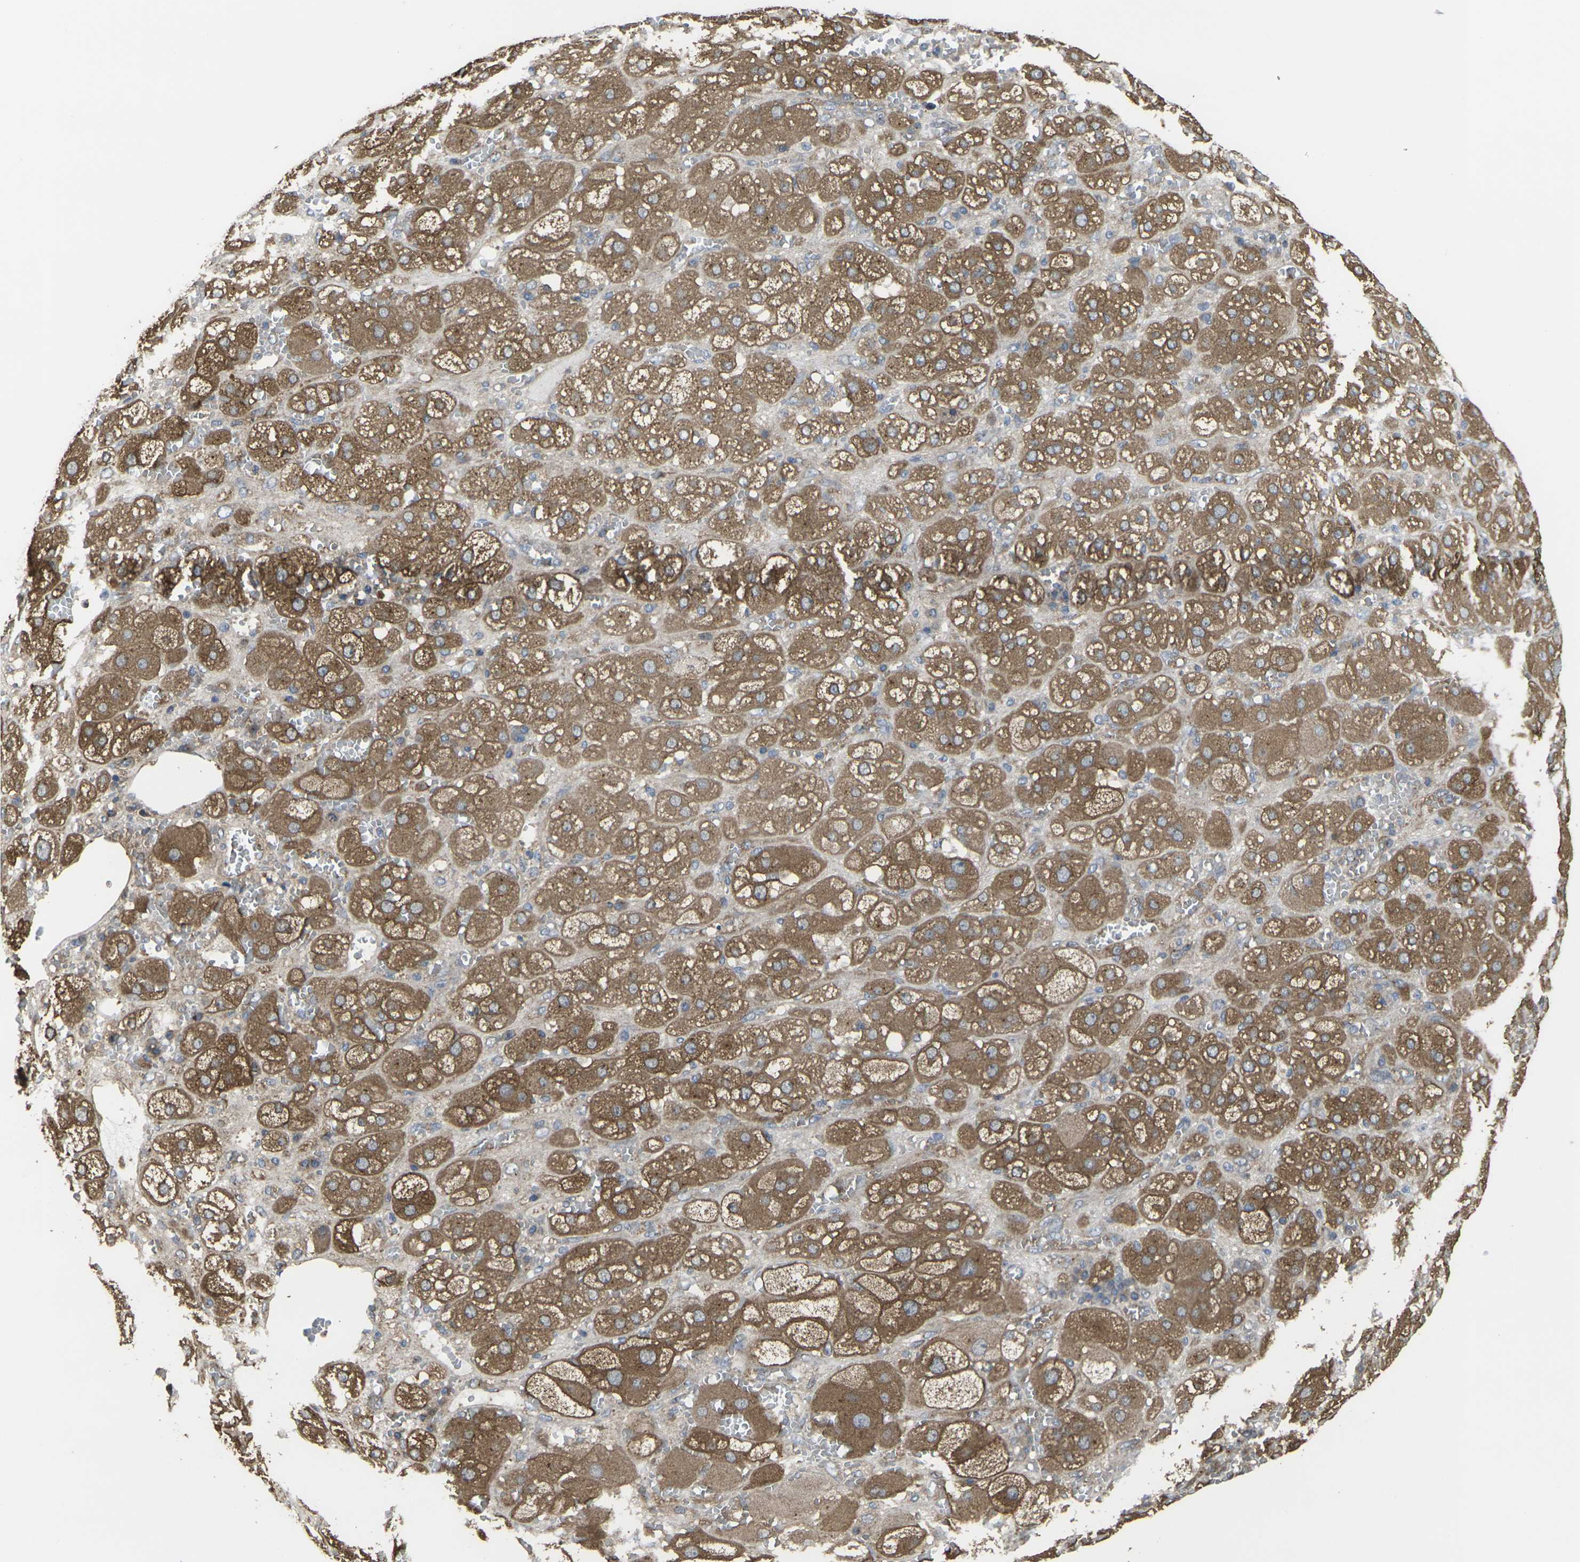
{"staining": {"intensity": "moderate", "quantity": ">75%", "location": "cytoplasmic/membranous"}, "tissue": "adrenal gland", "cell_type": "Glandular cells", "image_type": "normal", "snomed": [{"axis": "morphology", "description": "Normal tissue, NOS"}, {"axis": "topography", "description": "Adrenal gland"}], "caption": "High-power microscopy captured an immunohistochemistry image of unremarkable adrenal gland, revealing moderate cytoplasmic/membranous positivity in about >75% of glandular cells. (DAB IHC with brightfield microscopy, high magnification).", "gene": "PRKACB", "patient": {"sex": "female", "age": 47}}